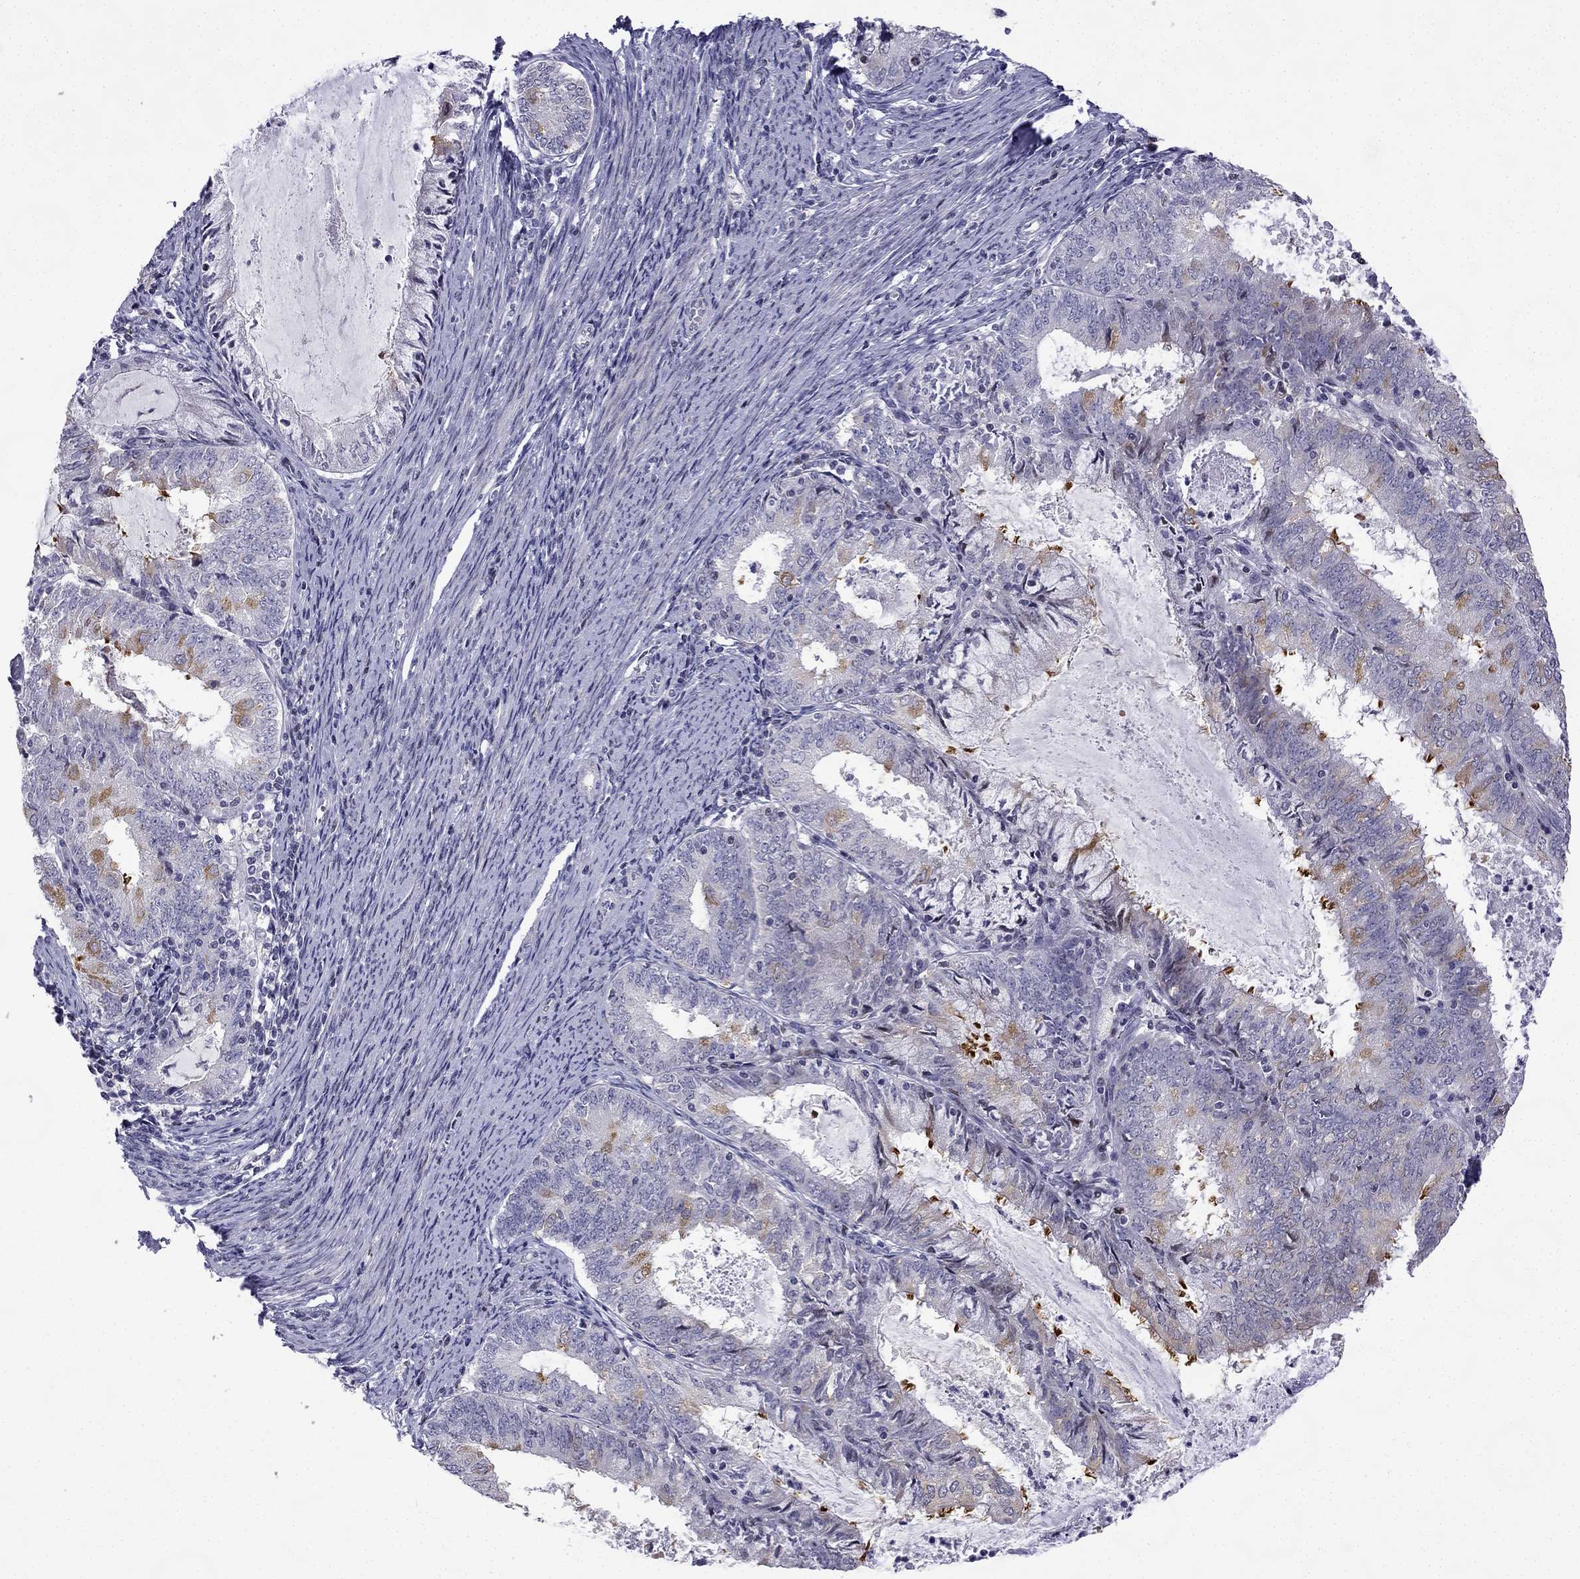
{"staining": {"intensity": "moderate", "quantity": "<25%", "location": "cytoplasmic/membranous"}, "tissue": "endometrial cancer", "cell_type": "Tumor cells", "image_type": "cancer", "snomed": [{"axis": "morphology", "description": "Adenocarcinoma, NOS"}, {"axis": "topography", "description": "Endometrium"}], "caption": "High-magnification brightfield microscopy of endometrial adenocarcinoma stained with DAB (brown) and counterstained with hematoxylin (blue). tumor cells exhibit moderate cytoplasmic/membranous staining is present in approximately<25% of cells. The staining was performed using DAB (3,3'-diaminobenzidine) to visualize the protein expression in brown, while the nuclei were stained in blue with hematoxylin (Magnification: 20x).", "gene": "CFAP70", "patient": {"sex": "female", "age": 57}}